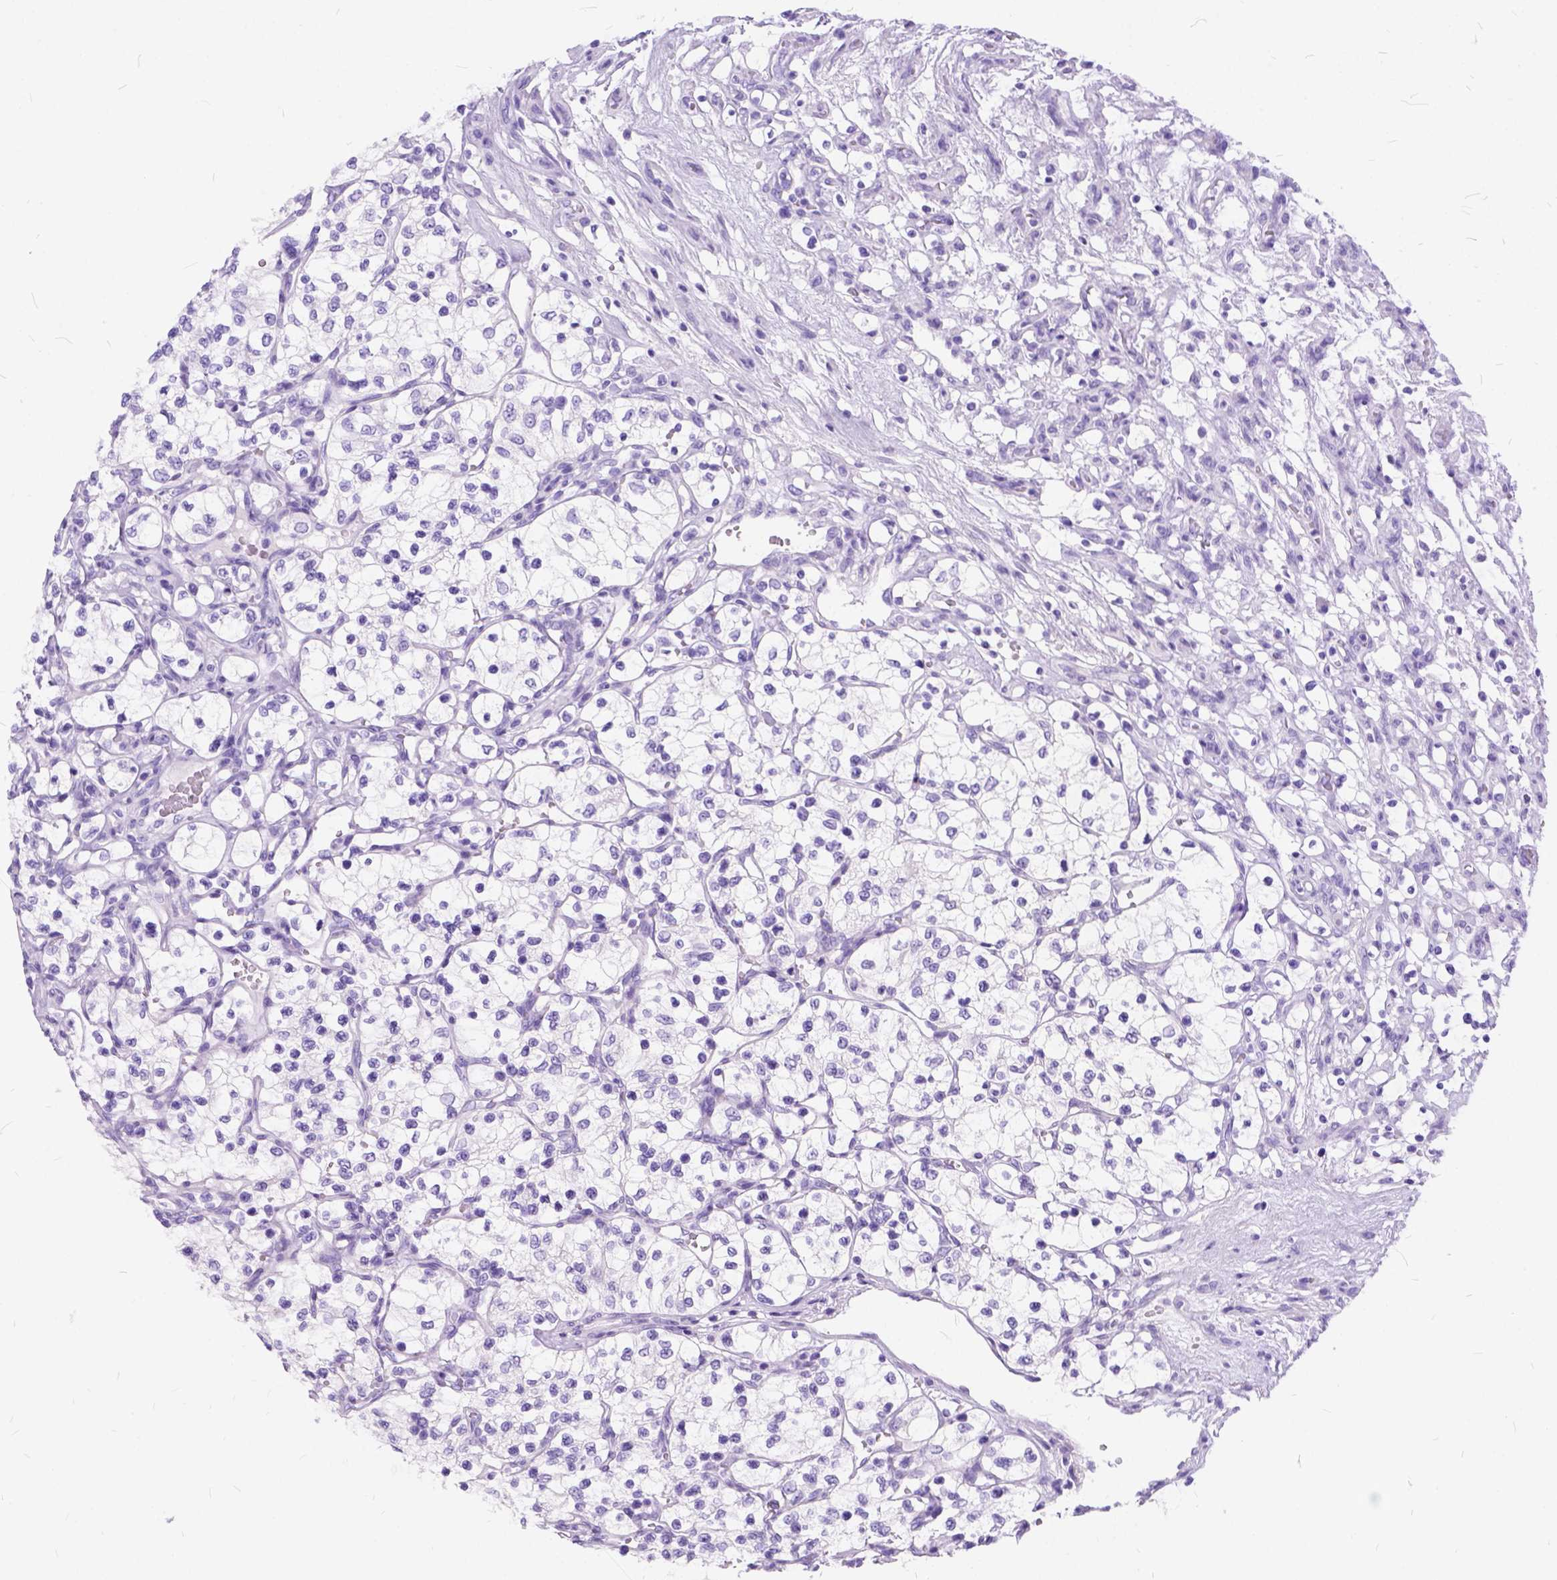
{"staining": {"intensity": "negative", "quantity": "none", "location": "none"}, "tissue": "renal cancer", "cell_type": "Tumor cells", "image_type": "cancer", "snomed": [{"axis": "morphology", "description": "Adenocarcinoma, NOS"}, {"axis": "topography", "description": "Kidney"}], "caption": "Immunohistochemistry (IHC) of human renal cancer reveals no positivity in tumor cells. The staining is performed using DAB (3,3'-diaminobenzidine) brown chromogen with nuclei counter-stained in using hematoxylin.", "gene": "C1QTNF3", "patient": {"sex": "female", "age": 69}}